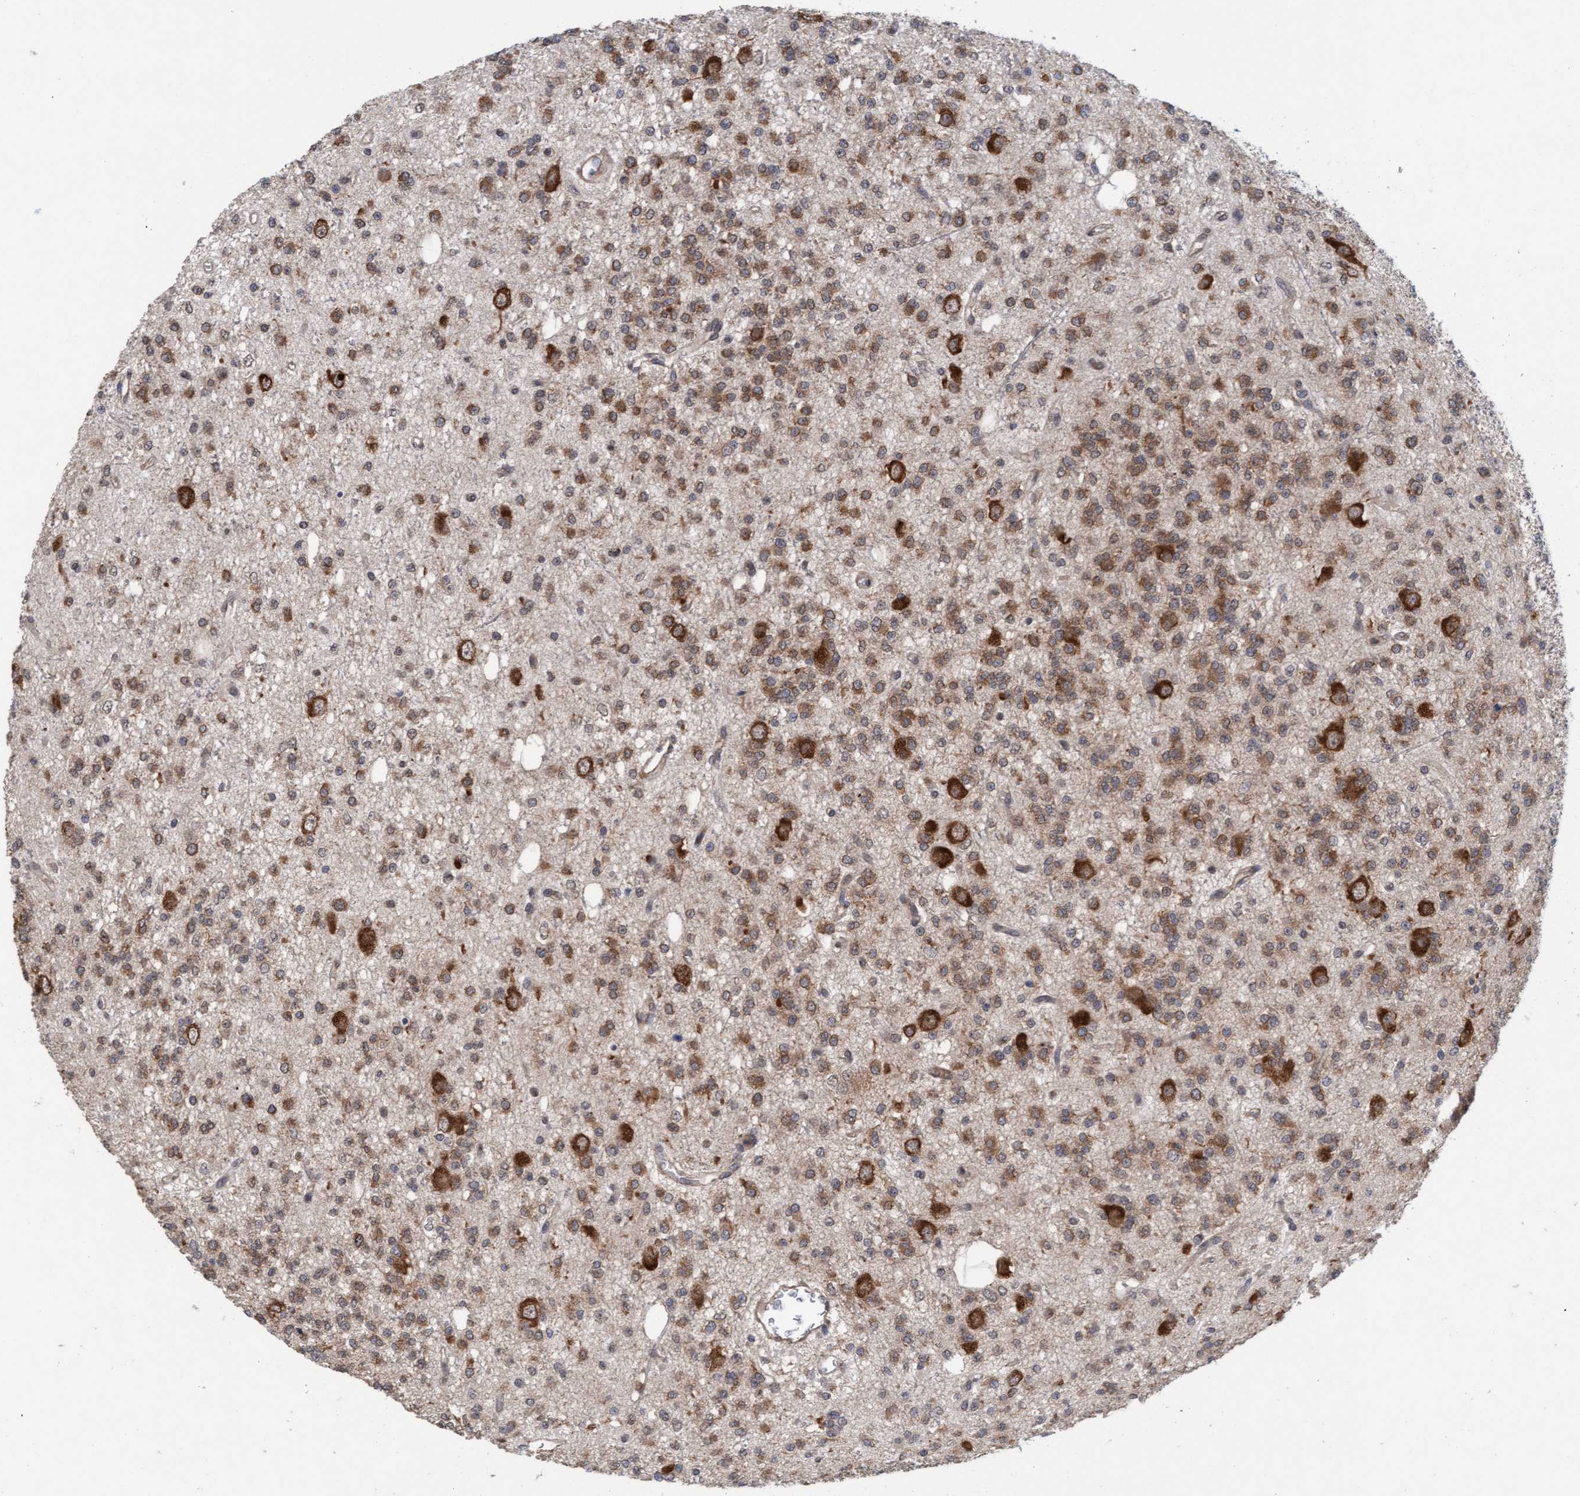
{"staining": {"intensity": "moderate", "quantity": ">75%", "location": "cytoplasmic/membranous"}, "tissue": "glioma", "cell_type": "Tumor cells", "image_type": "cancer", "snomed": [{"axis": "morphology", "description": "Glioma, malignant, Low grade"}, {"axis": "topography", "description": "Brain"}], "caption": "This micrograph reveals immunohistochemistry staining of glioma, with medium moderate cytoplasmic/membranous expression in about >75% of tumor cells.", "gene": "FXR2", "patient": {"sex": "male", "age": 38}}